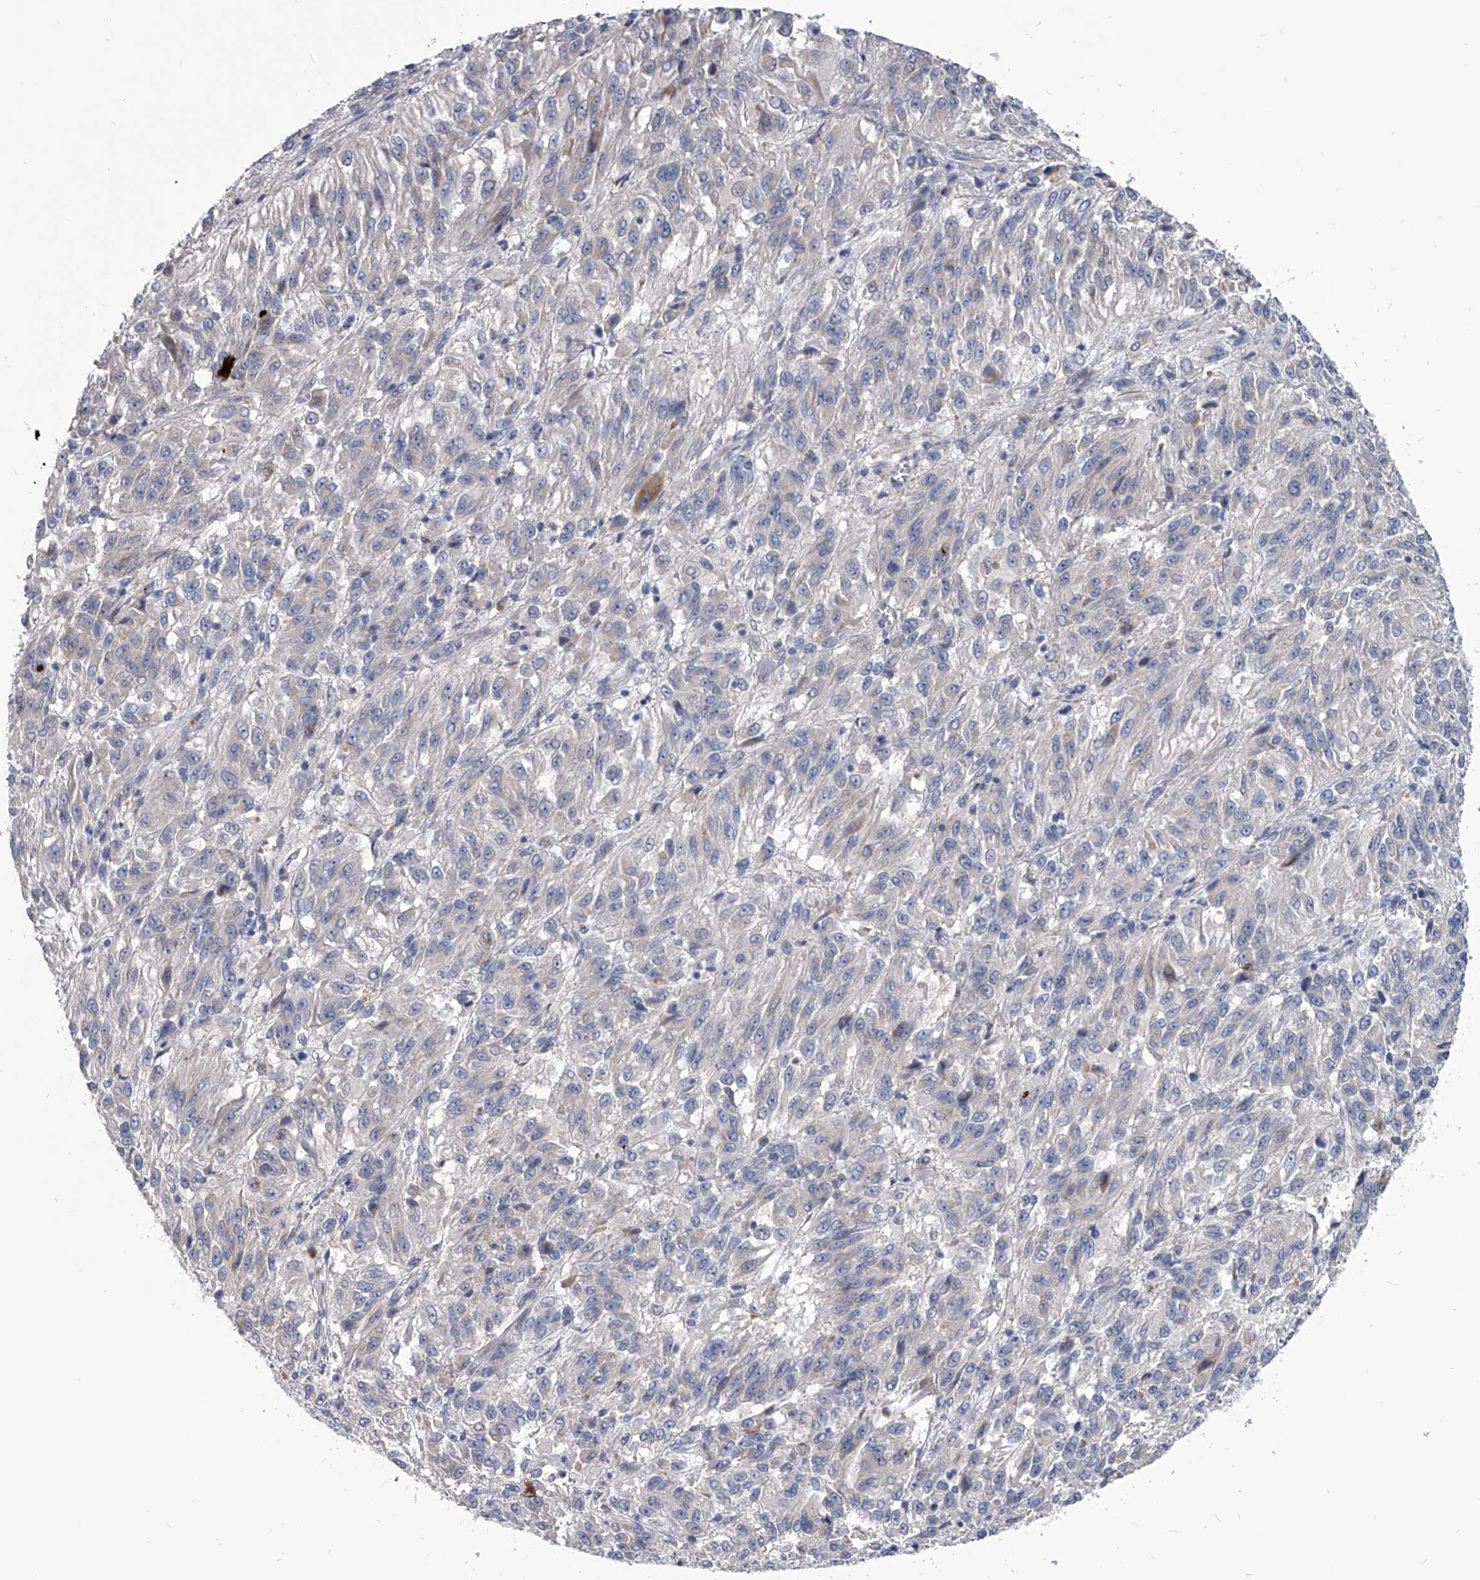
{"staining": {"intensity": "negative", "quantity": "none", "location": "none"}, "tissue": "melanoma", "cell_type": "Tumor cells", "image_type": "cancer", "snomed": [{"axis": "morphology", "description": "Malignant melanoma, Metastatic site"}, {"axis": "topography", "description": "Lung"}], "caption": "The micrograph displays no significant expression in tumor cells of malignant melanoma (metastatic site). (Brightfield microscopy of DAB immunohistochemistry (IHC) at high magnification).", "gene": "SPP1", "patient": {"sex": "male", "age": 64}}